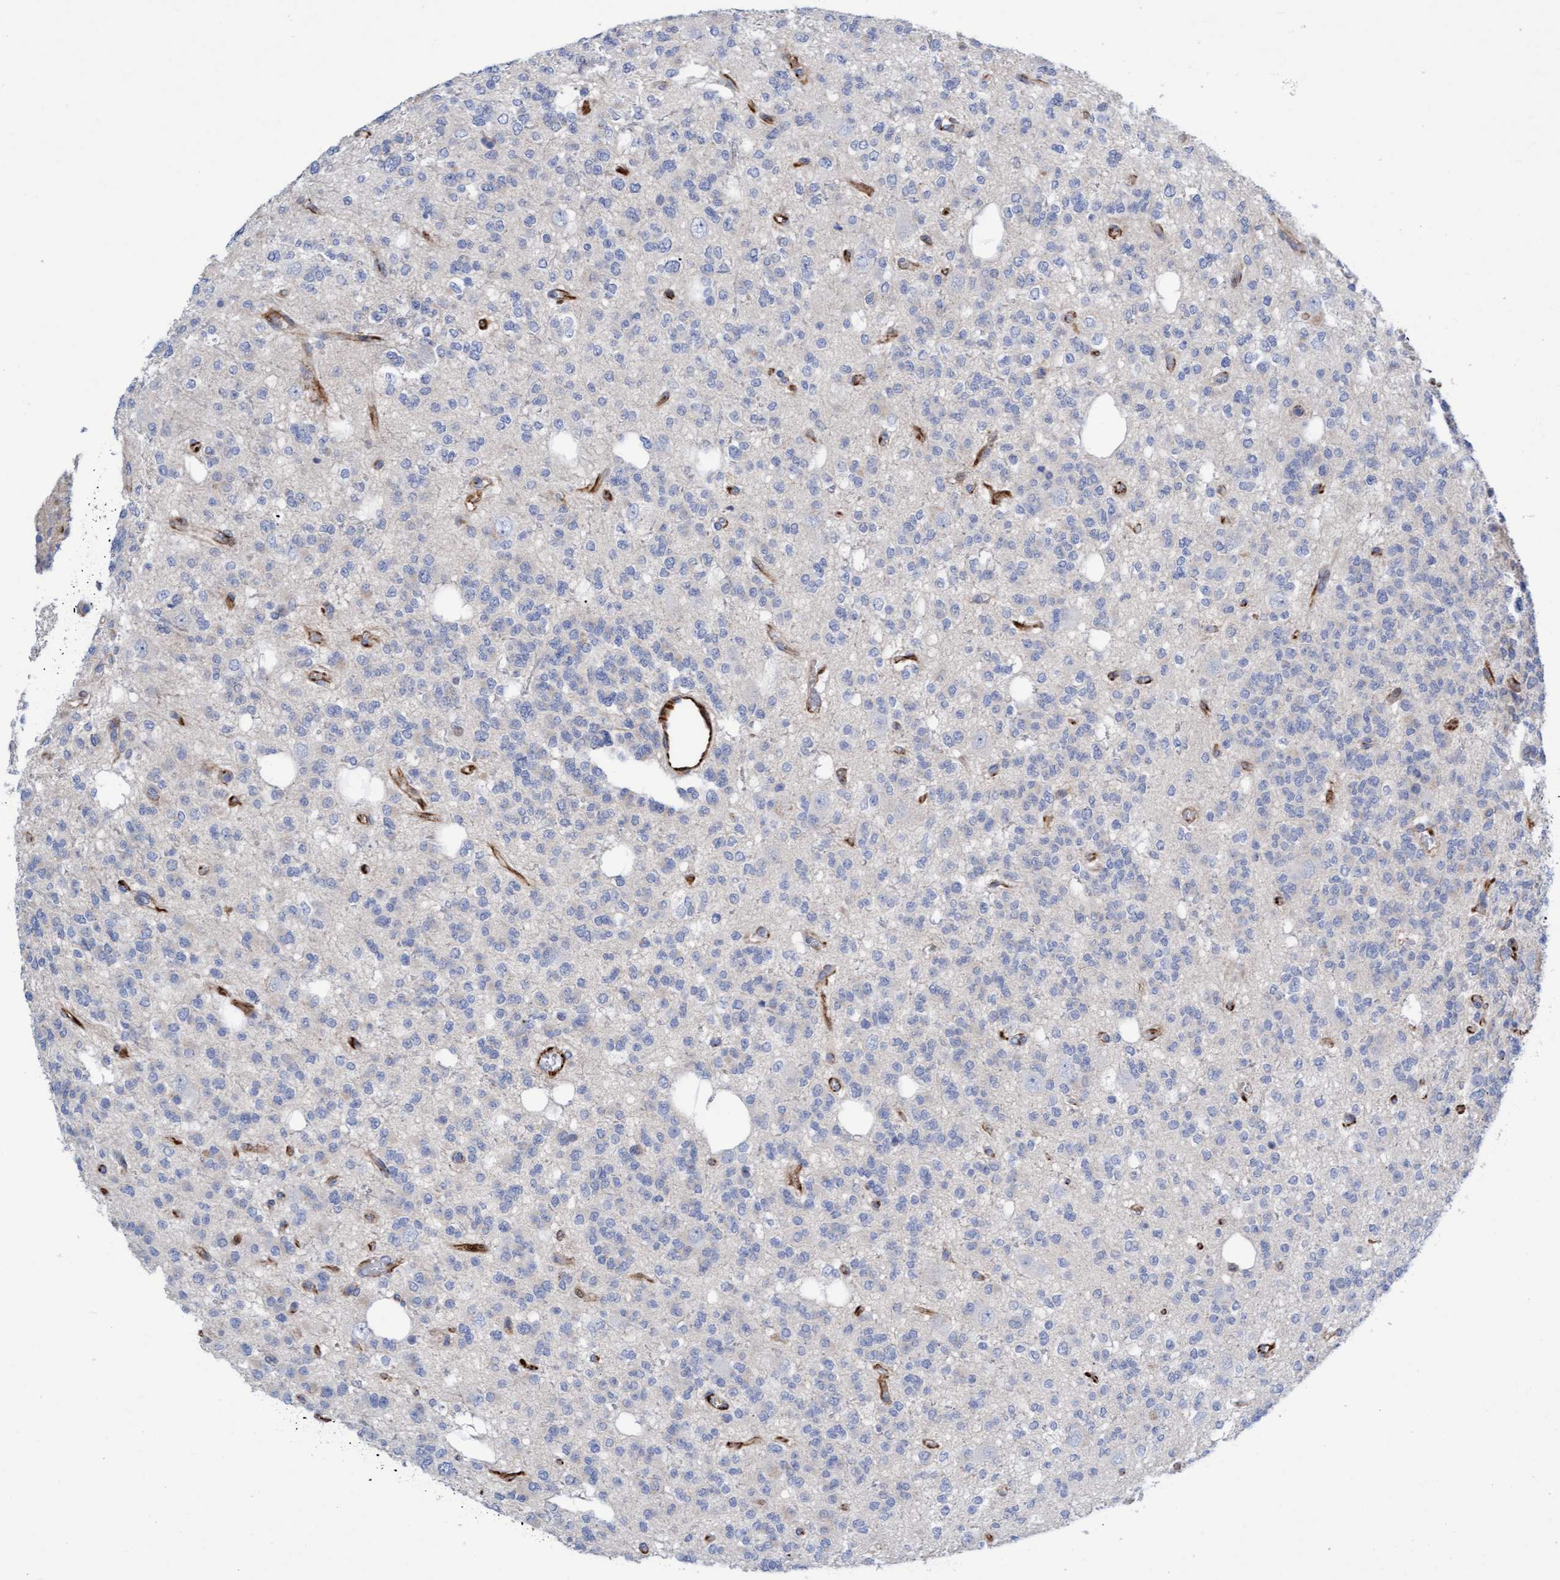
{"staining": {"intensity": "negative", "quantity": "none", "location": "none"}, "tissue": "glioma", "cell_type": "Tumor cells", "image_type": "cancer", "snomed": [{"axis": "morphology", "description": "Glioma, malignant, Low grade"}, {"axis": "topography", "description": "Brain"}], "caption": "Malignant low-grade glioma stained for a protein using IHC demonstrates no staining tumor cells.", "gene": "POLG2", "patient": {"sex": "male", "age": 38}}